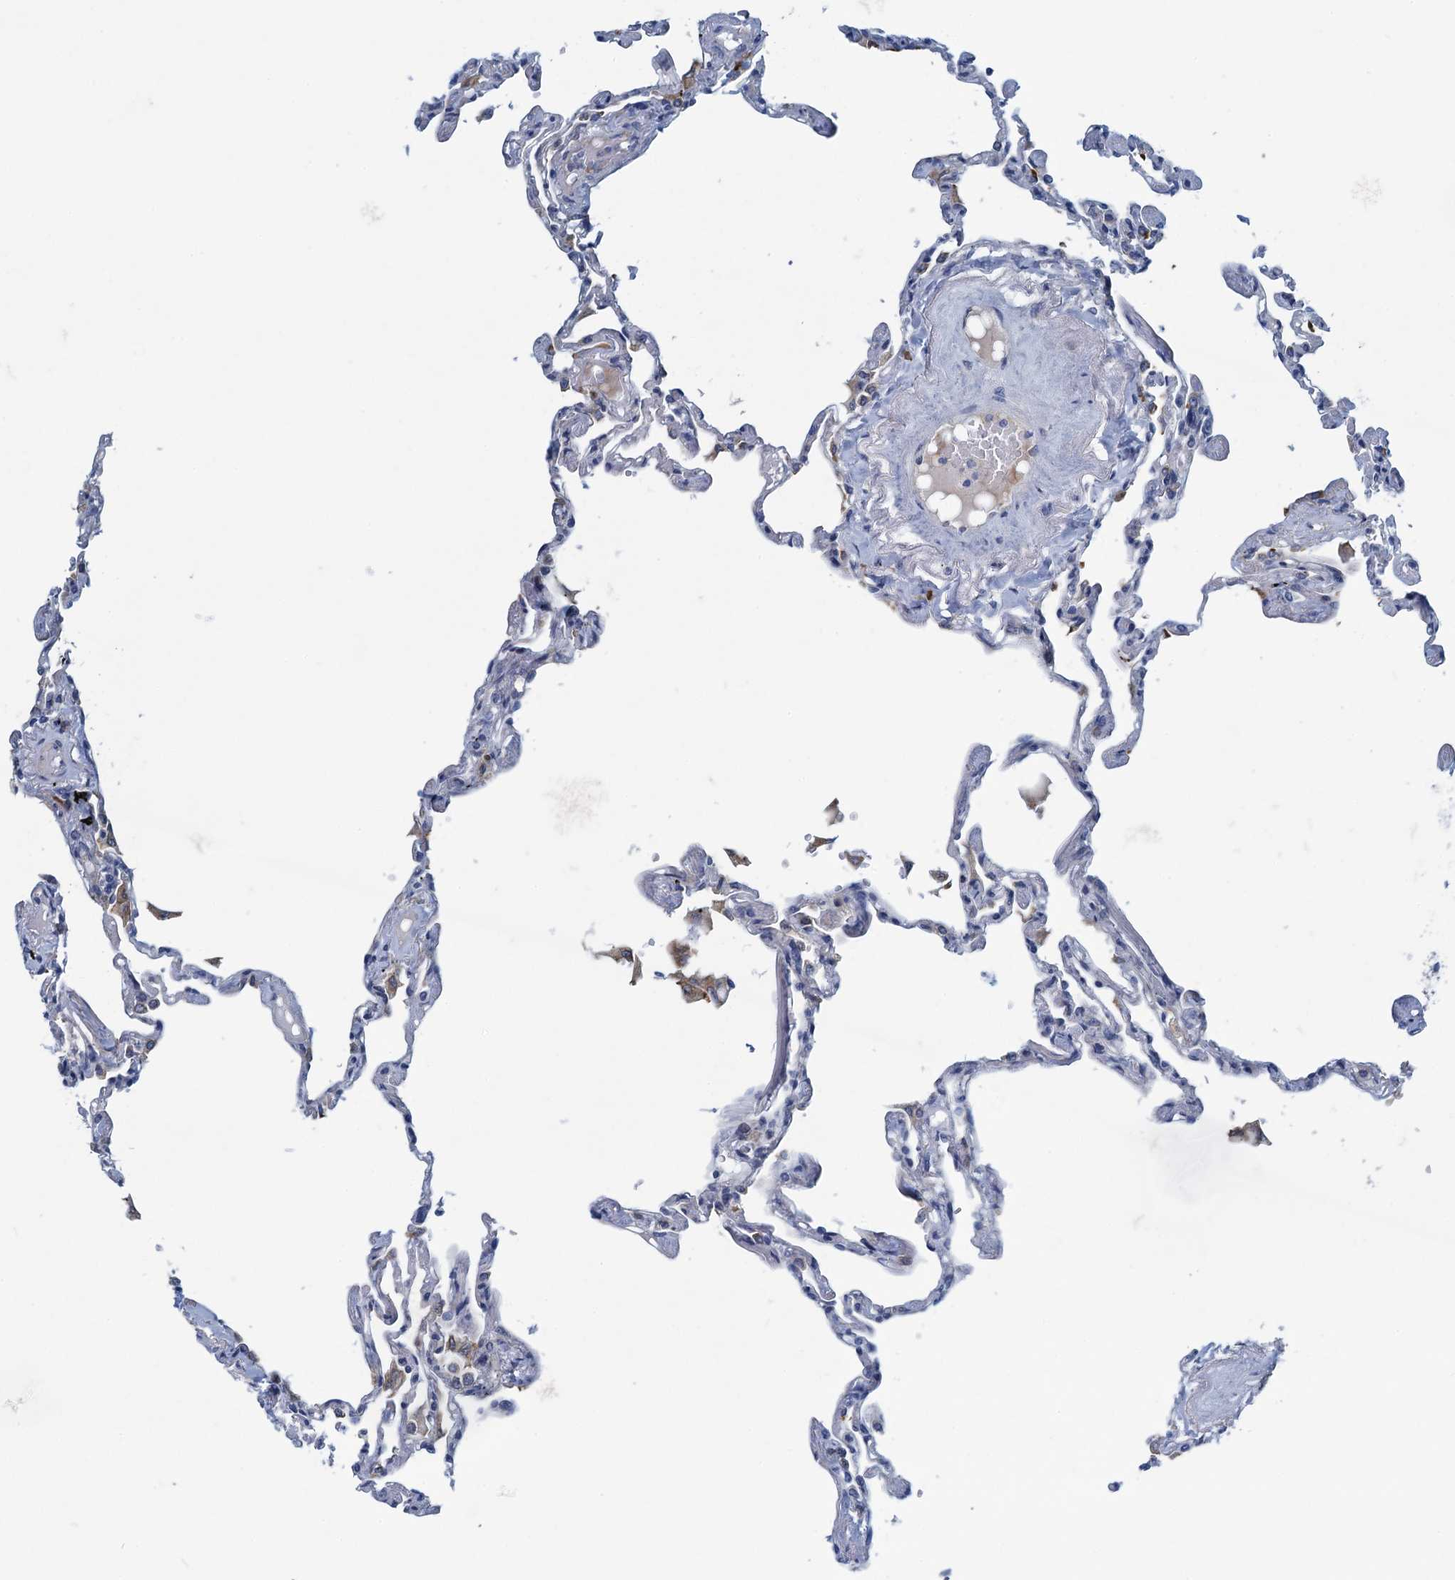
{"staining": {"intensity": "weak", "quantity": "<25%", "location": "cytoplasmic/membranous"}, "tissue": "lung", "cell_type": "Alveolar cells", "image_type": "normal", "snomed": [{"axis": "morphology", "description": "Normal tissue, NOS"}, {"axis": "topography", "description": "Lung"}], "caption": "Micrograph shows no protein positivity in alveolar cells of unremarkable lung. The staining was performed using DAB to visualize the protein expression in brown, while the nuclei were stained in blue with hematoxylin (Magnification: 20x).", "gene": "MYDGF", "patient": {"sex": "female", "age": 67}}